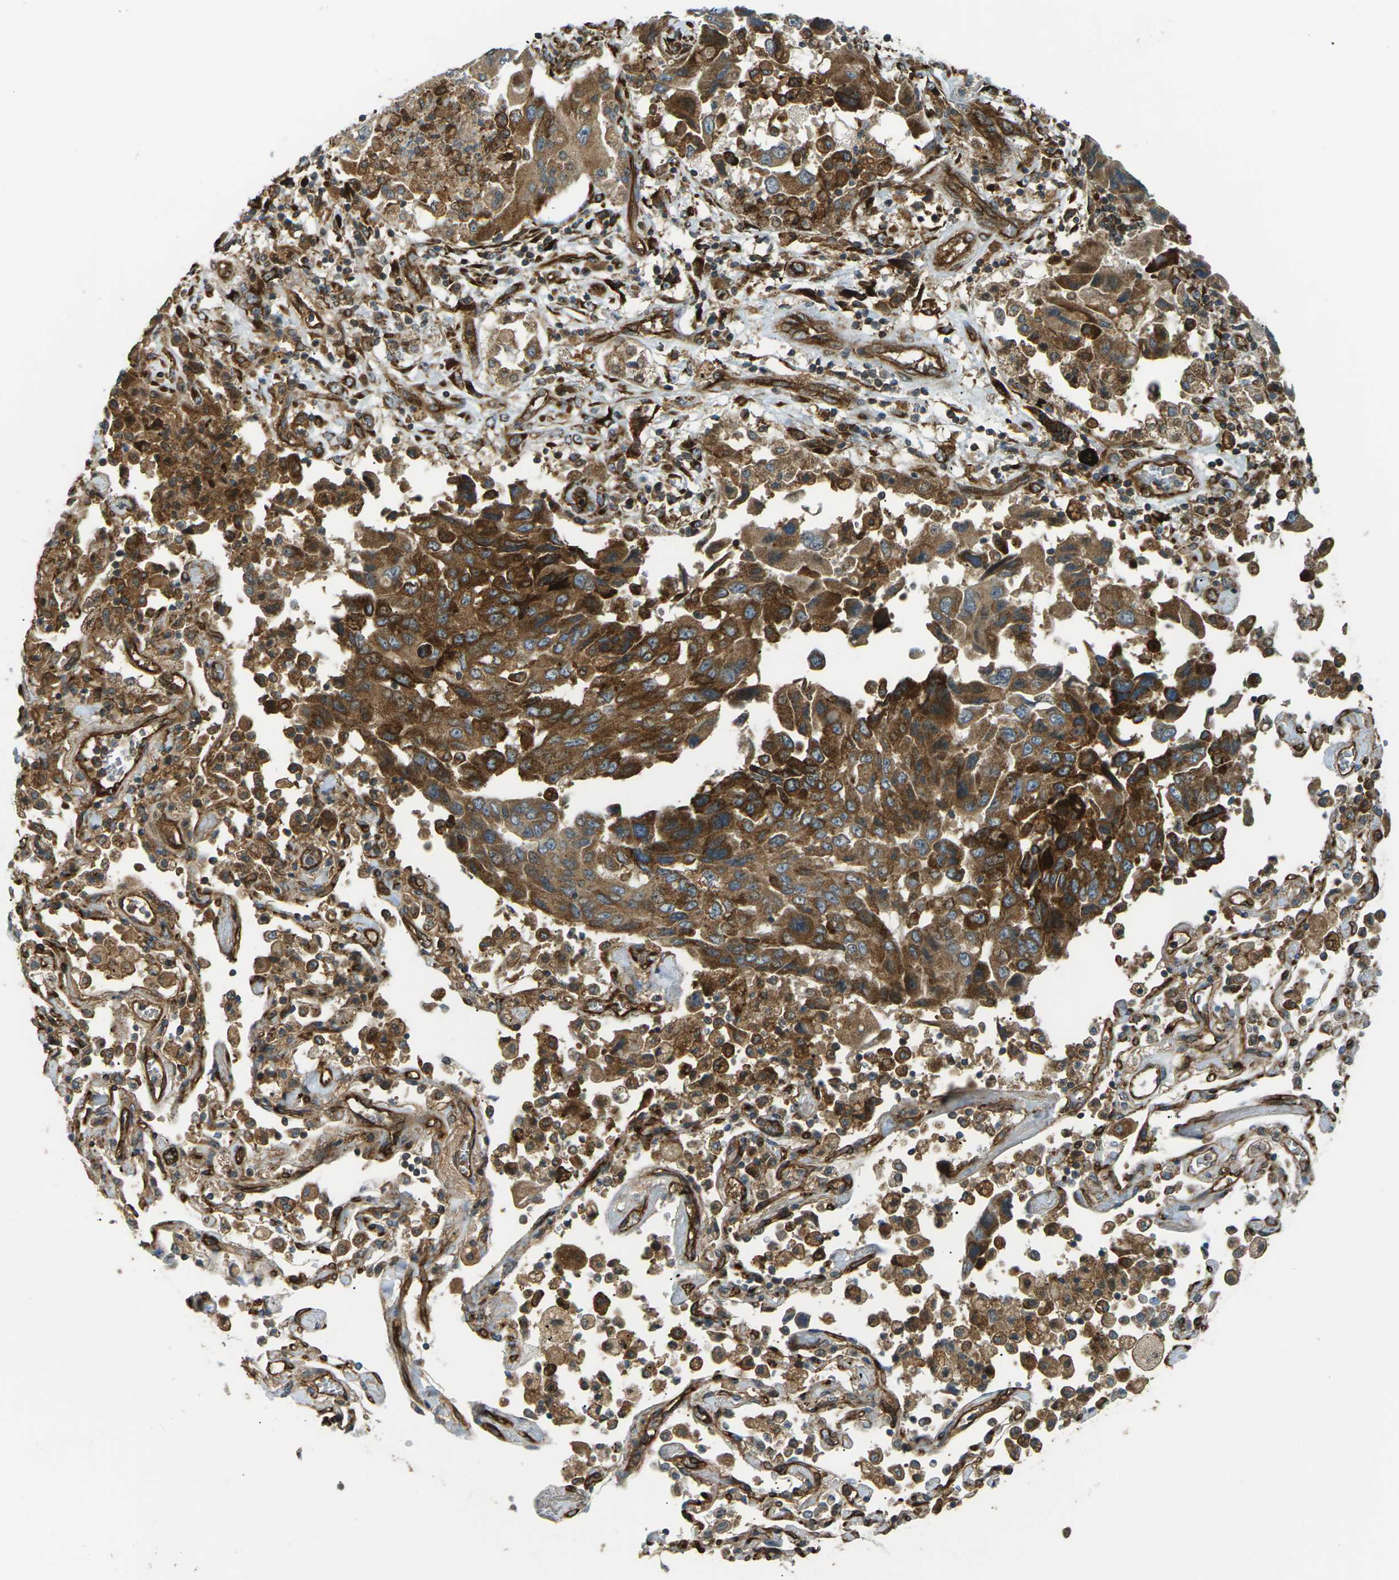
{"staining": {"intensity": "moderate", "quantity": ">75%", "location": "cytoplasmic/membranous"}, "tissue": "lung cancer", "cell_type": "Tumor cells", "image_type": "cancer", "snomed": [{"axis": "morphology", "description": "Adenocarcinoma, NOS"}, {"axis": "topography", "description": "Lung"}], "caption": "Brown immunohistochemical staining in human lung cancer demonstrates moderate cytoplasmic/membranous expression in approximately >75% of tumor cells.", "gene": "S1PR1", "patient": {"sex": "female", "age": 65}}